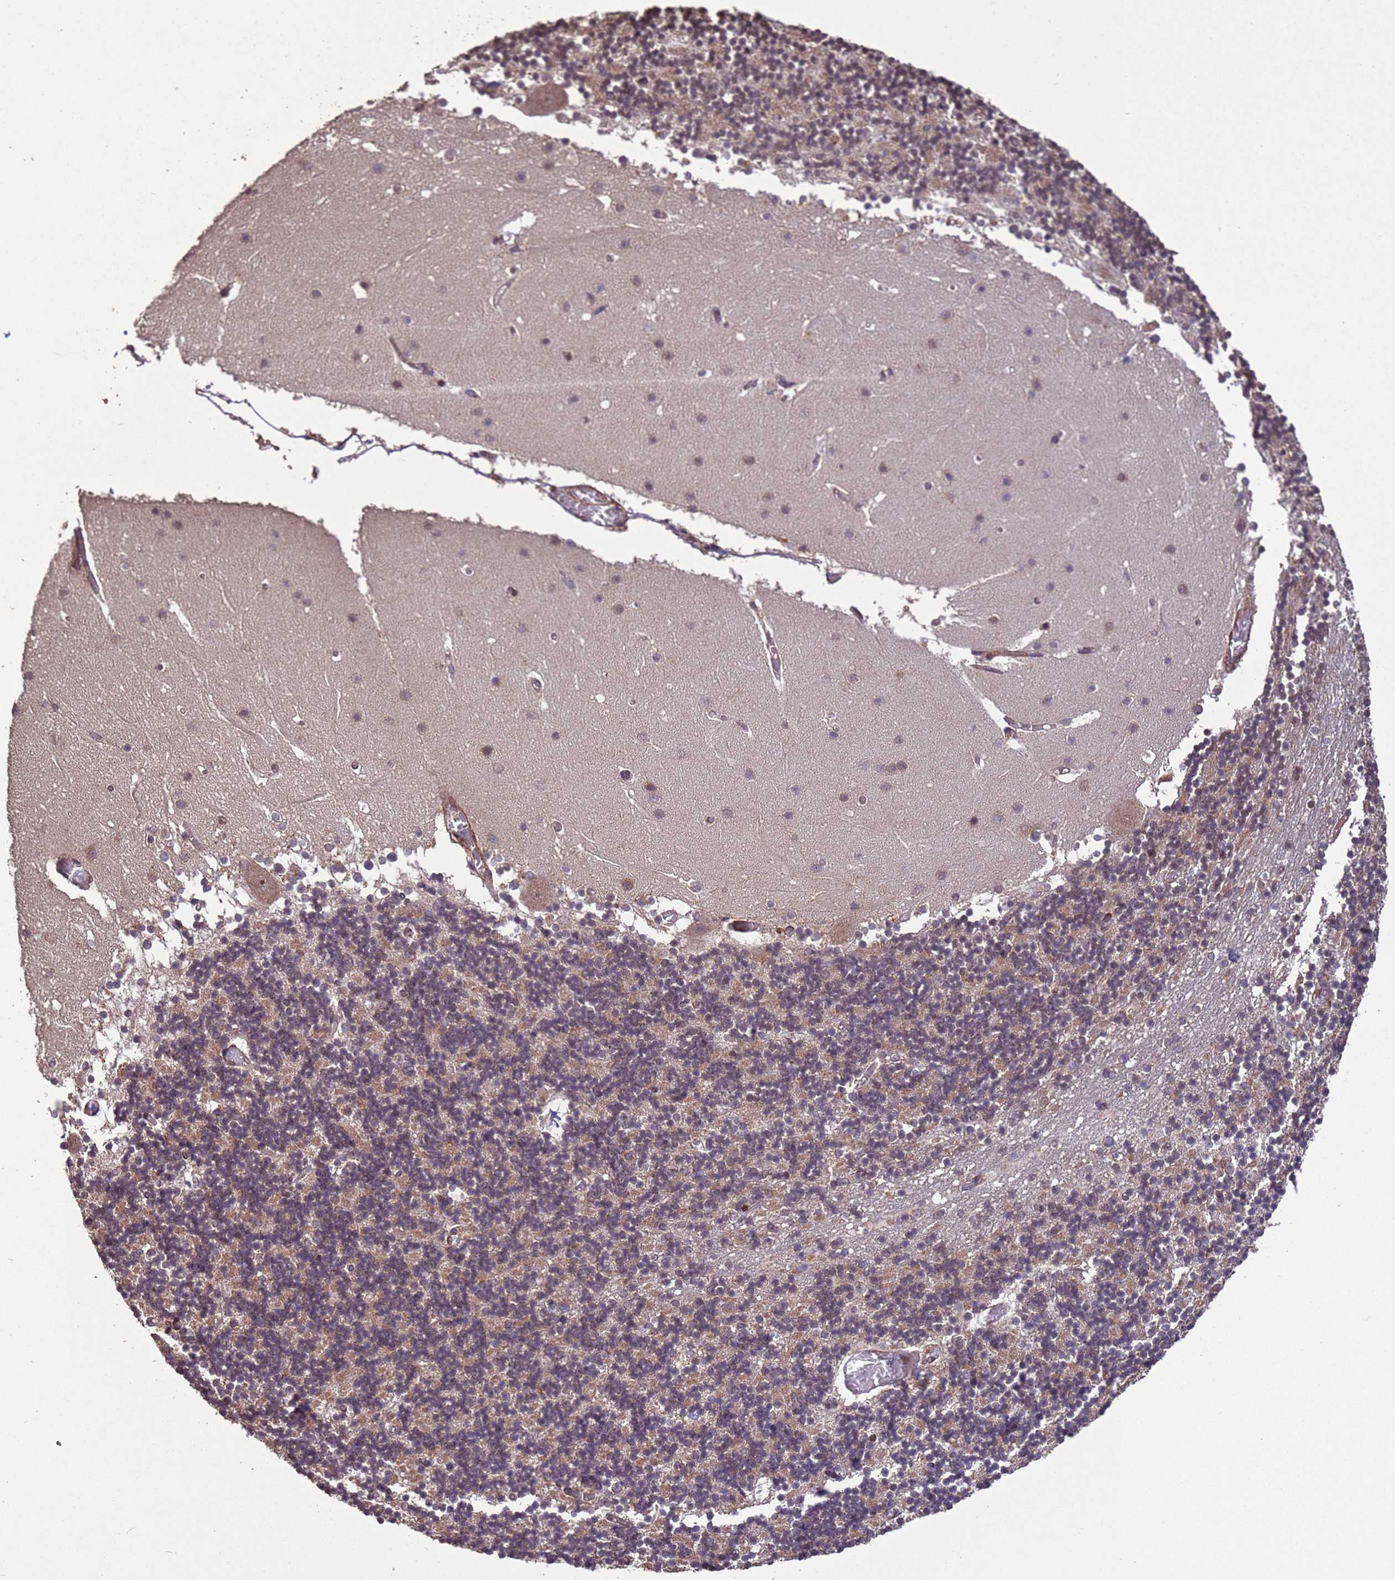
{"staining": {"intensity": "weak", "quantity": "25%-75%", "location": "cytoplasmic/membranous"}, "tissue": "cerebellum", "cell_type": "Cells in granular layer", "image_type": "normal", "snomed": [{"axis": "morphology", "description": "Normal tissue, NOS"}, {"axis": "topography", "description": "Cerebellum"}], "caption": "About 25%-75% of cells in granular layer in unremarkable cerebellum reveal weak cytoplasmic/membranous protein staining as visualized by brown immunohistochemical staining.", "gene": "VSTM4", "patient": {"sex": "female", "age": 28}}